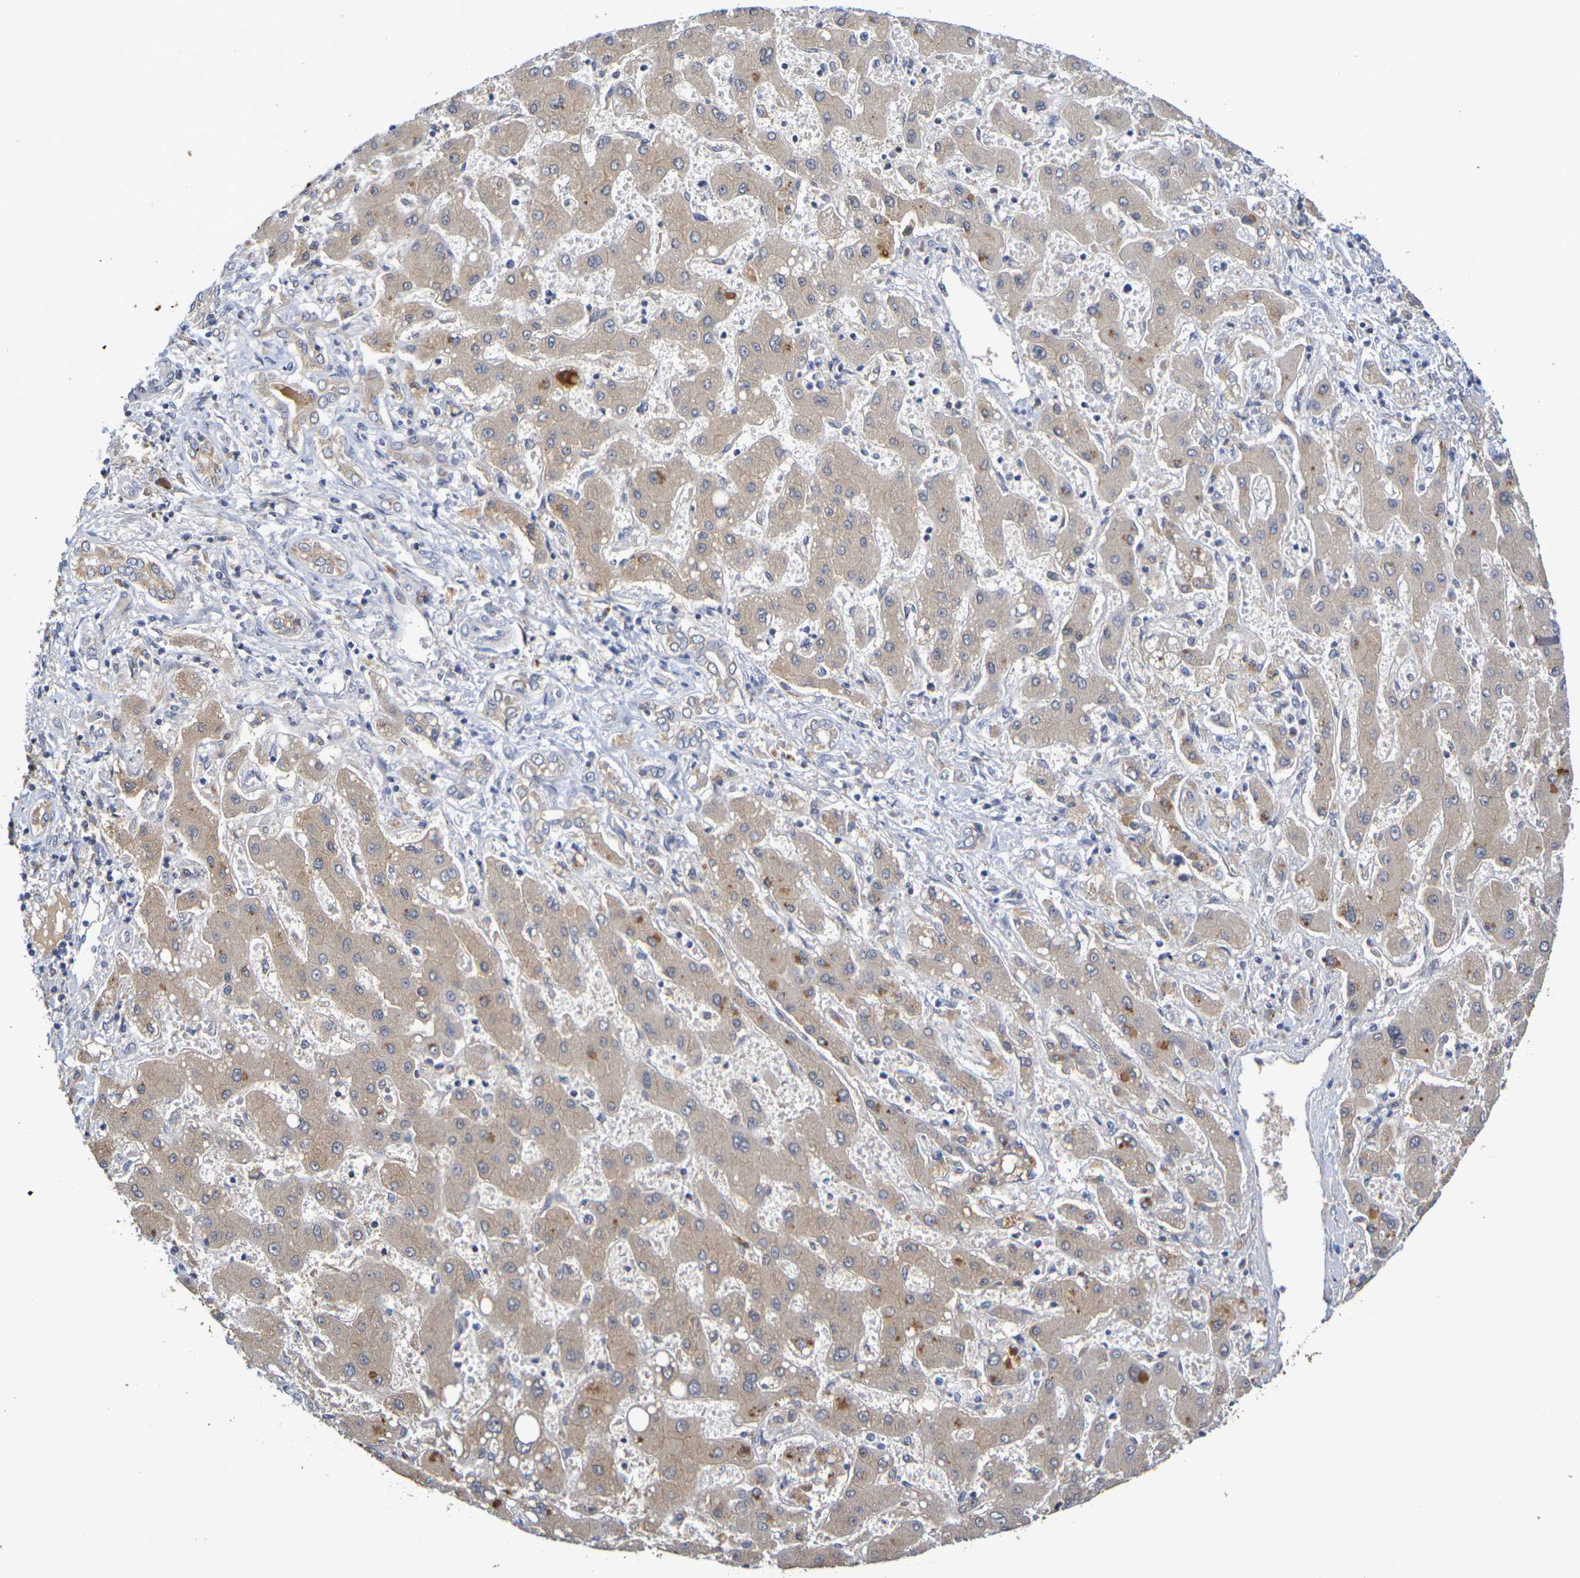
{"staining": {"intensity": "moderate", "quantity": ">75%", "location": "cytoplasmic/membranous"}, "tissue": "liver cancer", "cell_type": "Tumor cells", "image_type": "cancer", "snomed": [{"axis": "morphology", "description": "Cholangiocarcinoma"}, {"axis": "topography", "description": "Liver"}], "caption": "Immunohistochemistry of cholangiocarcinoma (liver) demonstrates medium levels of moderate cytoplasmic/membranous positivity in about >75% of tumor cells.", "gene": "TERF2", "patient": {"sex": "male", "age": 50}}